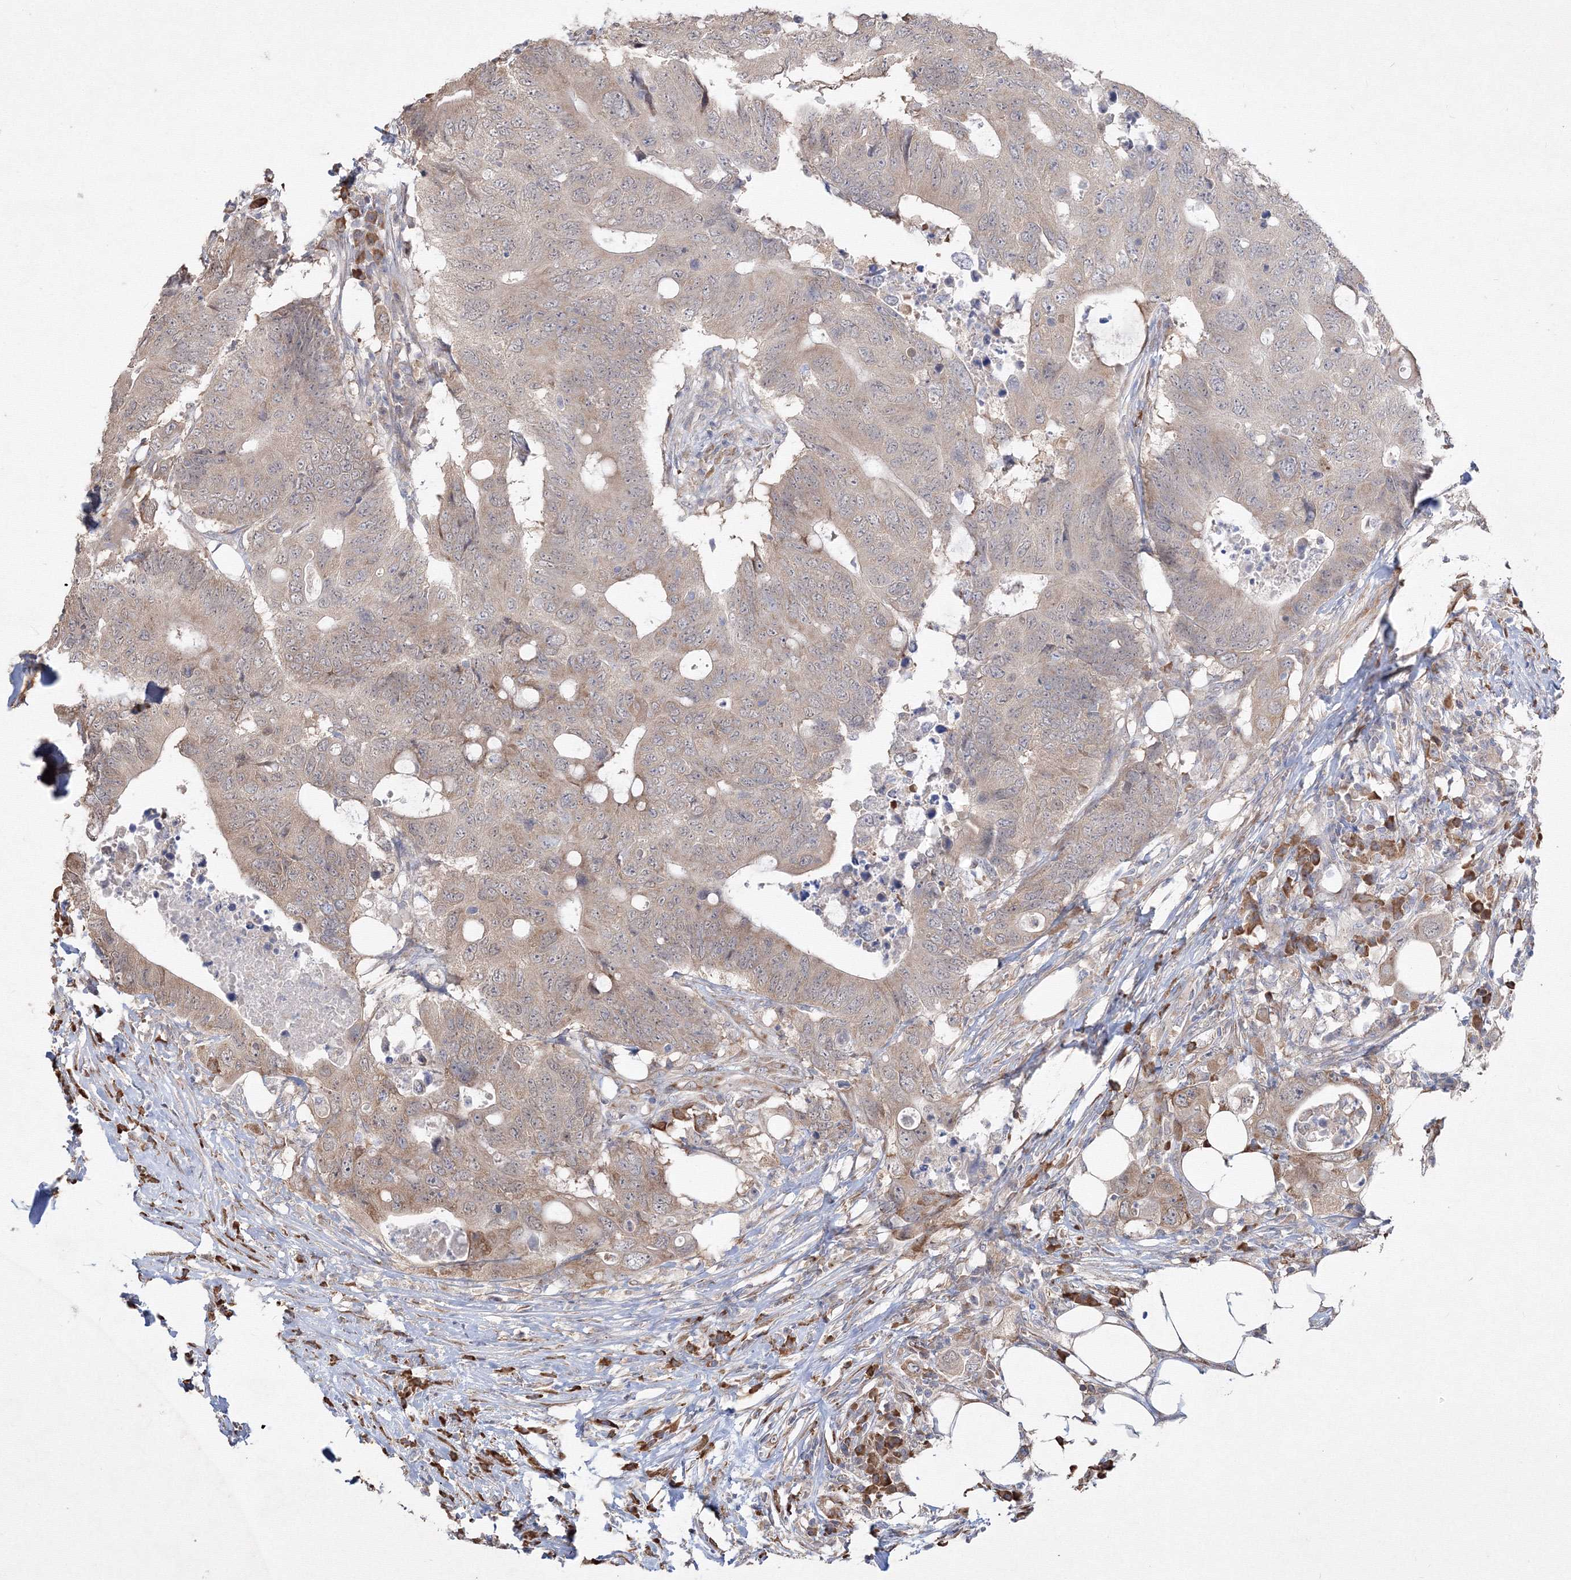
{"staining": {"intensity": "weak", "quantity": "25%-75%", "location": "cytoplasmic/membranous"}, "tissue": "colorectal cancer", "cell_type": "Tumor cells", "image_type": "cancer", "snomed": [{"axis": "morphology", "description": "Adenocarcinoma, NOS"}, {"axis": "topography", "description": "Colon"}], "caption": "Protein staining of colorectal cancer tissue demonstrates weak cytoplasmic/membranous staining in approximately 25%-75% of tumor cells. (brown staining indicates protein expression, while blue staining denotes nuclei).", "gene": "FBXL8", "patient": {"sex": "male", "age": 71}}